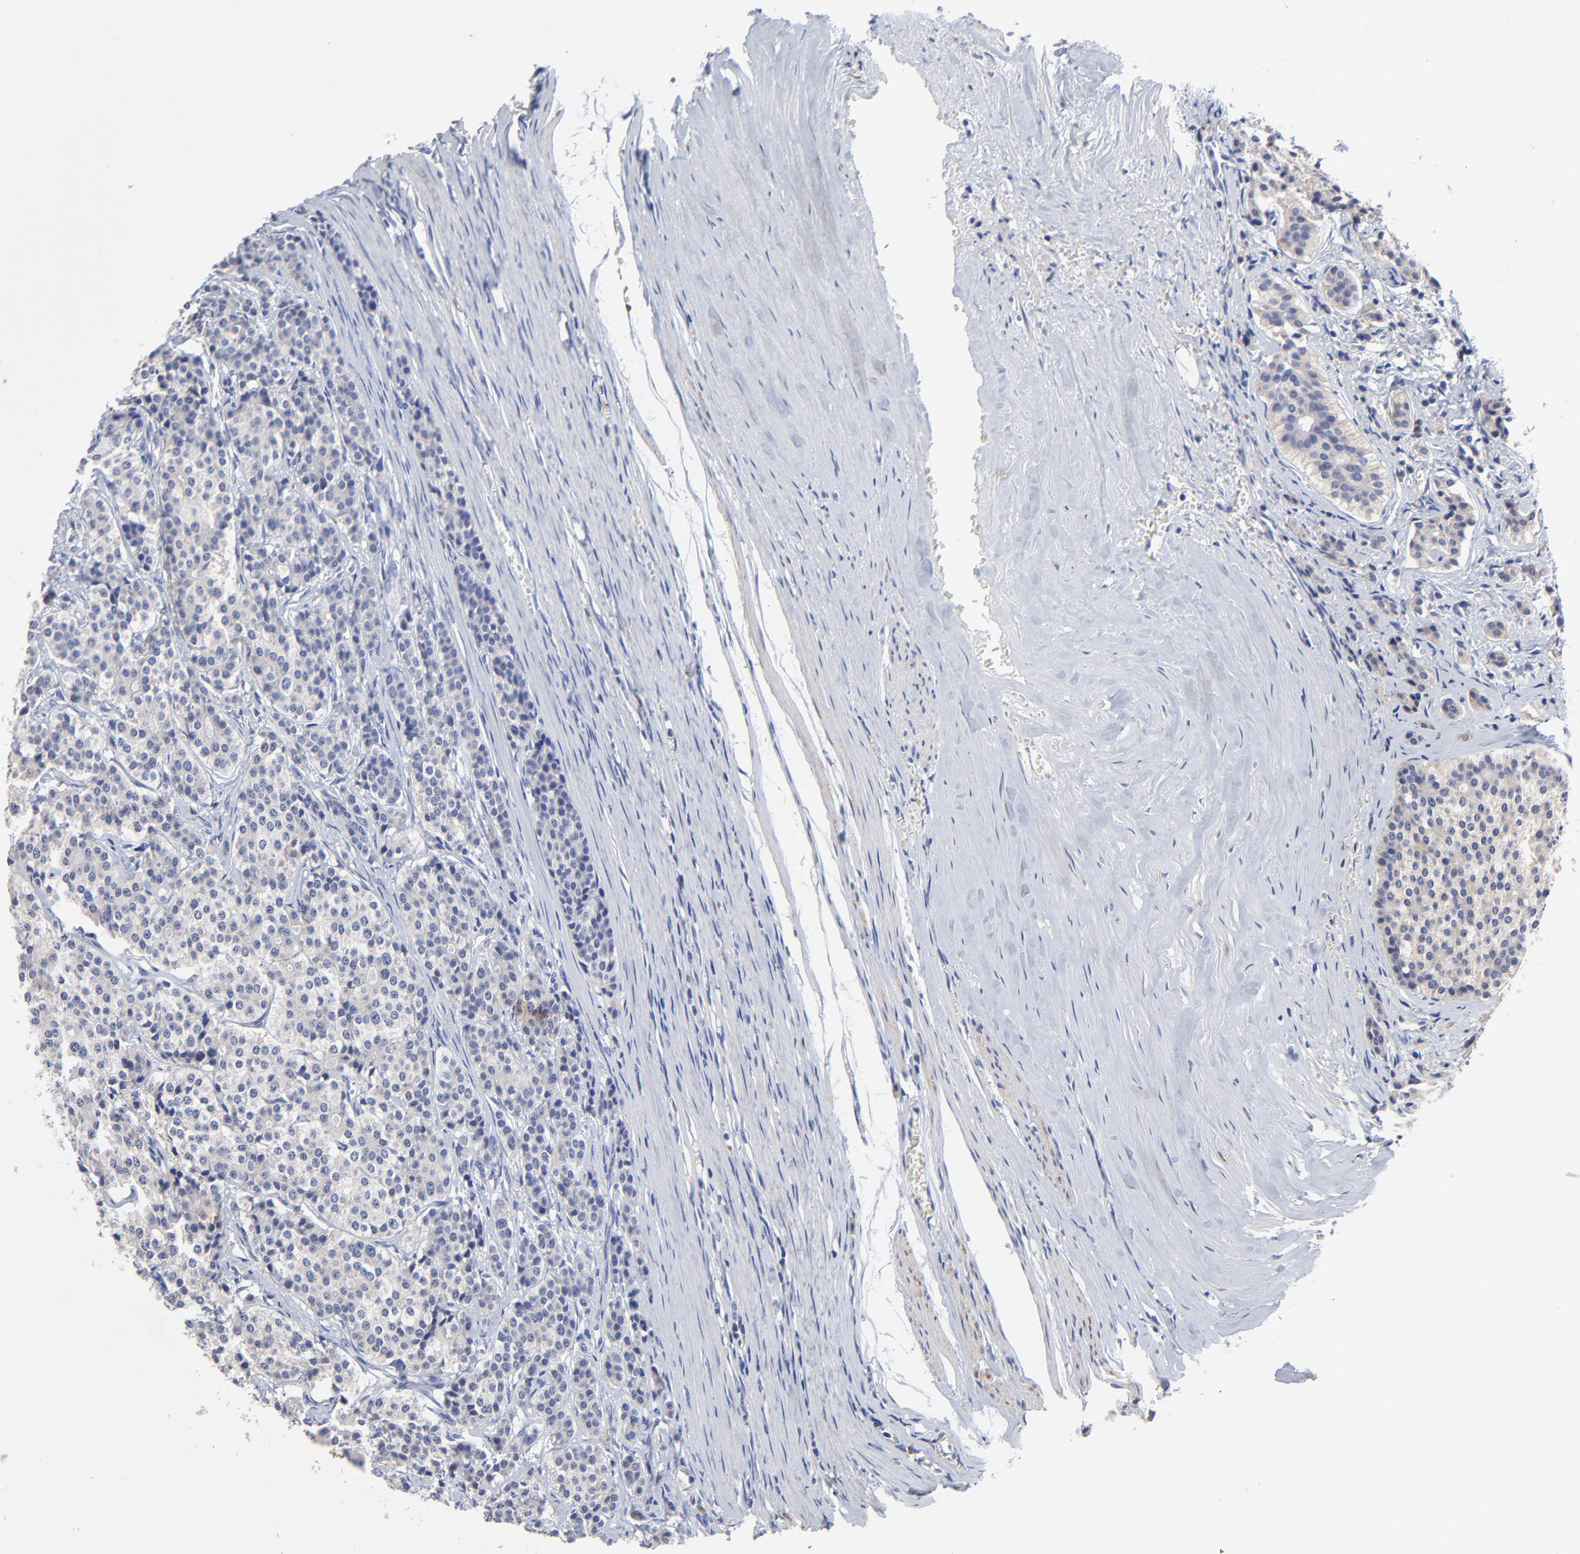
{"staining": {"intensity": "weak", "quantity": ">75%", "location": "cytoplasmic/membranous"}, "tissue": "carcinoid", "cell_type": "Tumor cells", "image_type": "cancer", "snomed": [{"axis": "morphology", "description": "Carcinoid, malignant, NOS"}, {"axis": "topography", "description": "Small intestine"}], "caption": "DAB (3,3'-diaminobenzidine) immunohistochemical staining of carcinoid displays weak cytoplasmic/membranous protein staining in approximately >75% of tumor cells.", "gene": "TWNK", "patient": {"sex": "male", "age": 63}}